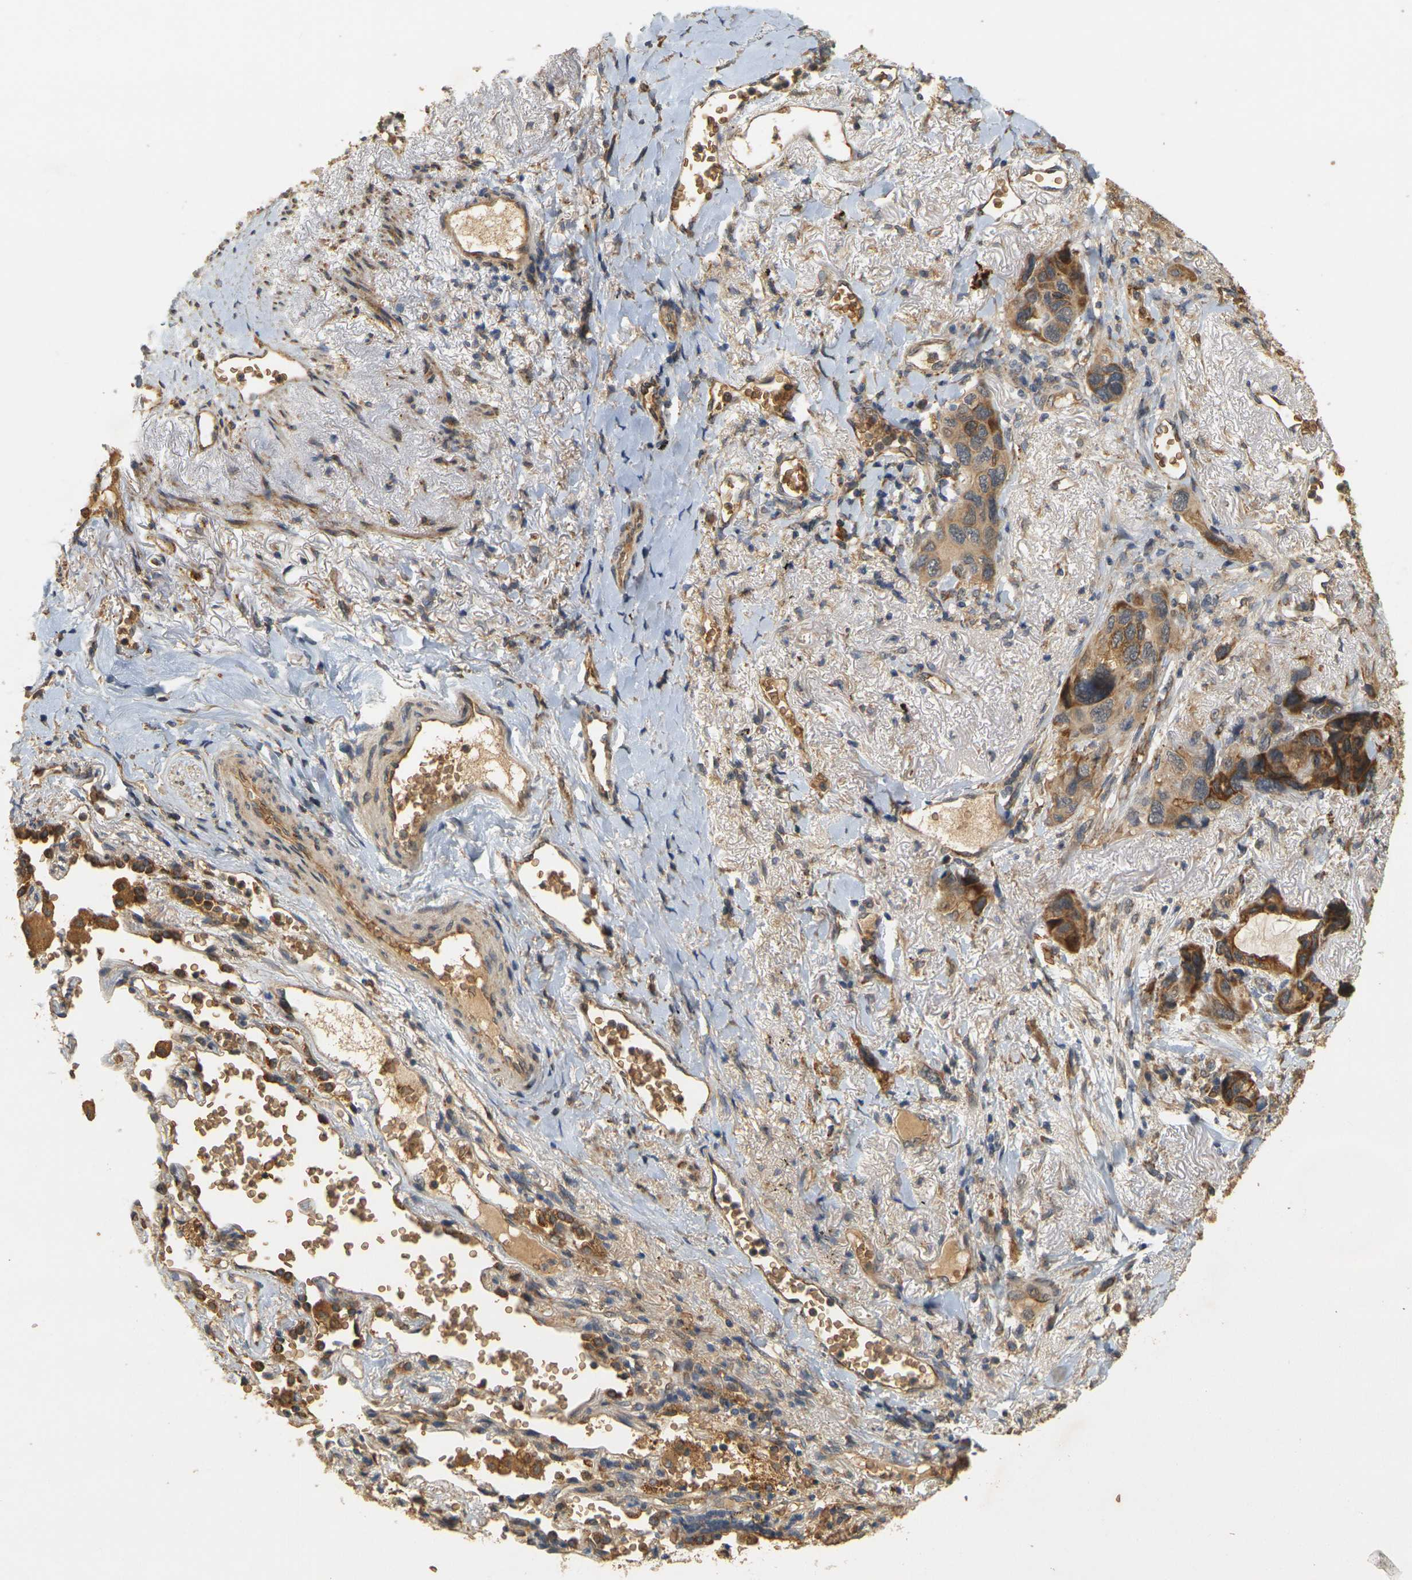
{"staining": {"intensity": "moderate", "quantity": ">75%", "location": "cytoplasmic/membranous"}, "tissue": "lung cancer", "cell_type": "Tumor cells", "image_type": "cancer", "snomed": [{"axis": "morphology", "description": "Squamous cell carcinoma, NOS"}, {"axis": "topography", "description": "Lung"}], "caption": "Immunohistochemistry (DAB (3,3'-diaminobenzidine)) staining of human lung cancer (squamous cell carcinoma) shows moderate cytoplasmic/membranous protein positivity in approximately >75% of tumor cells. (DAB IHC with brightfield microscopy, high magnification).", "gene": "MEGF9", "patient": {"sex": "female", "age": 73}}